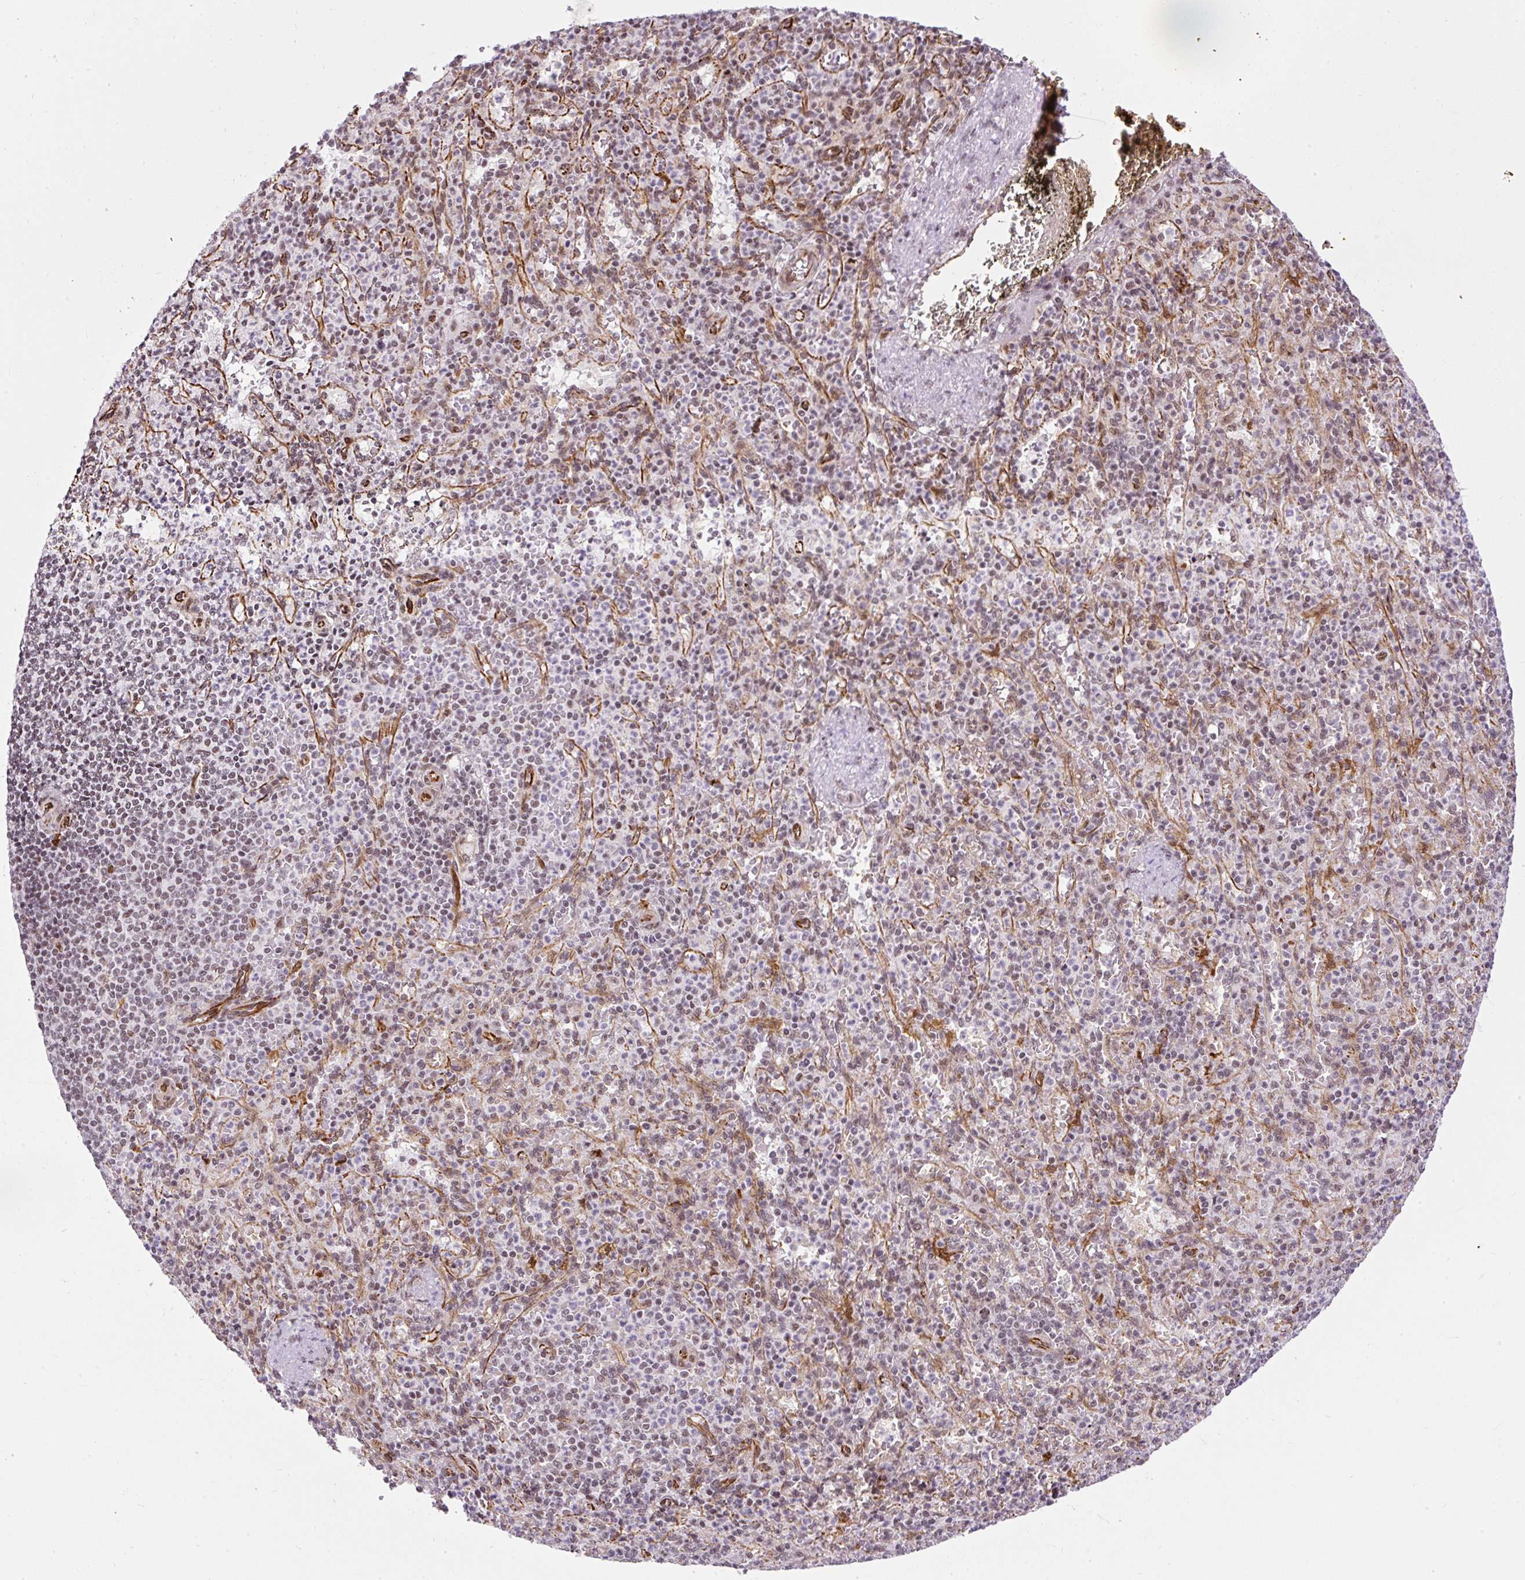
{"staining": {"intensity": "weak", "quantity": "<25%", "location": "nuclear"}, "tissue": "spleen", "cell_type": "Cells in red pulp", "image_type": "normal", "snomed": [{"axis": "morphology", "description": "Normal tissue, NOS"}, {"axis": "topography", "description": "Spleen"}], "caption": "Spleen stained for a protein using immunohistochemistry (IHC) shows no staining cells in red pulp.", "gene": "FMC1", "patient": {"sex": "female", "age": 74}}